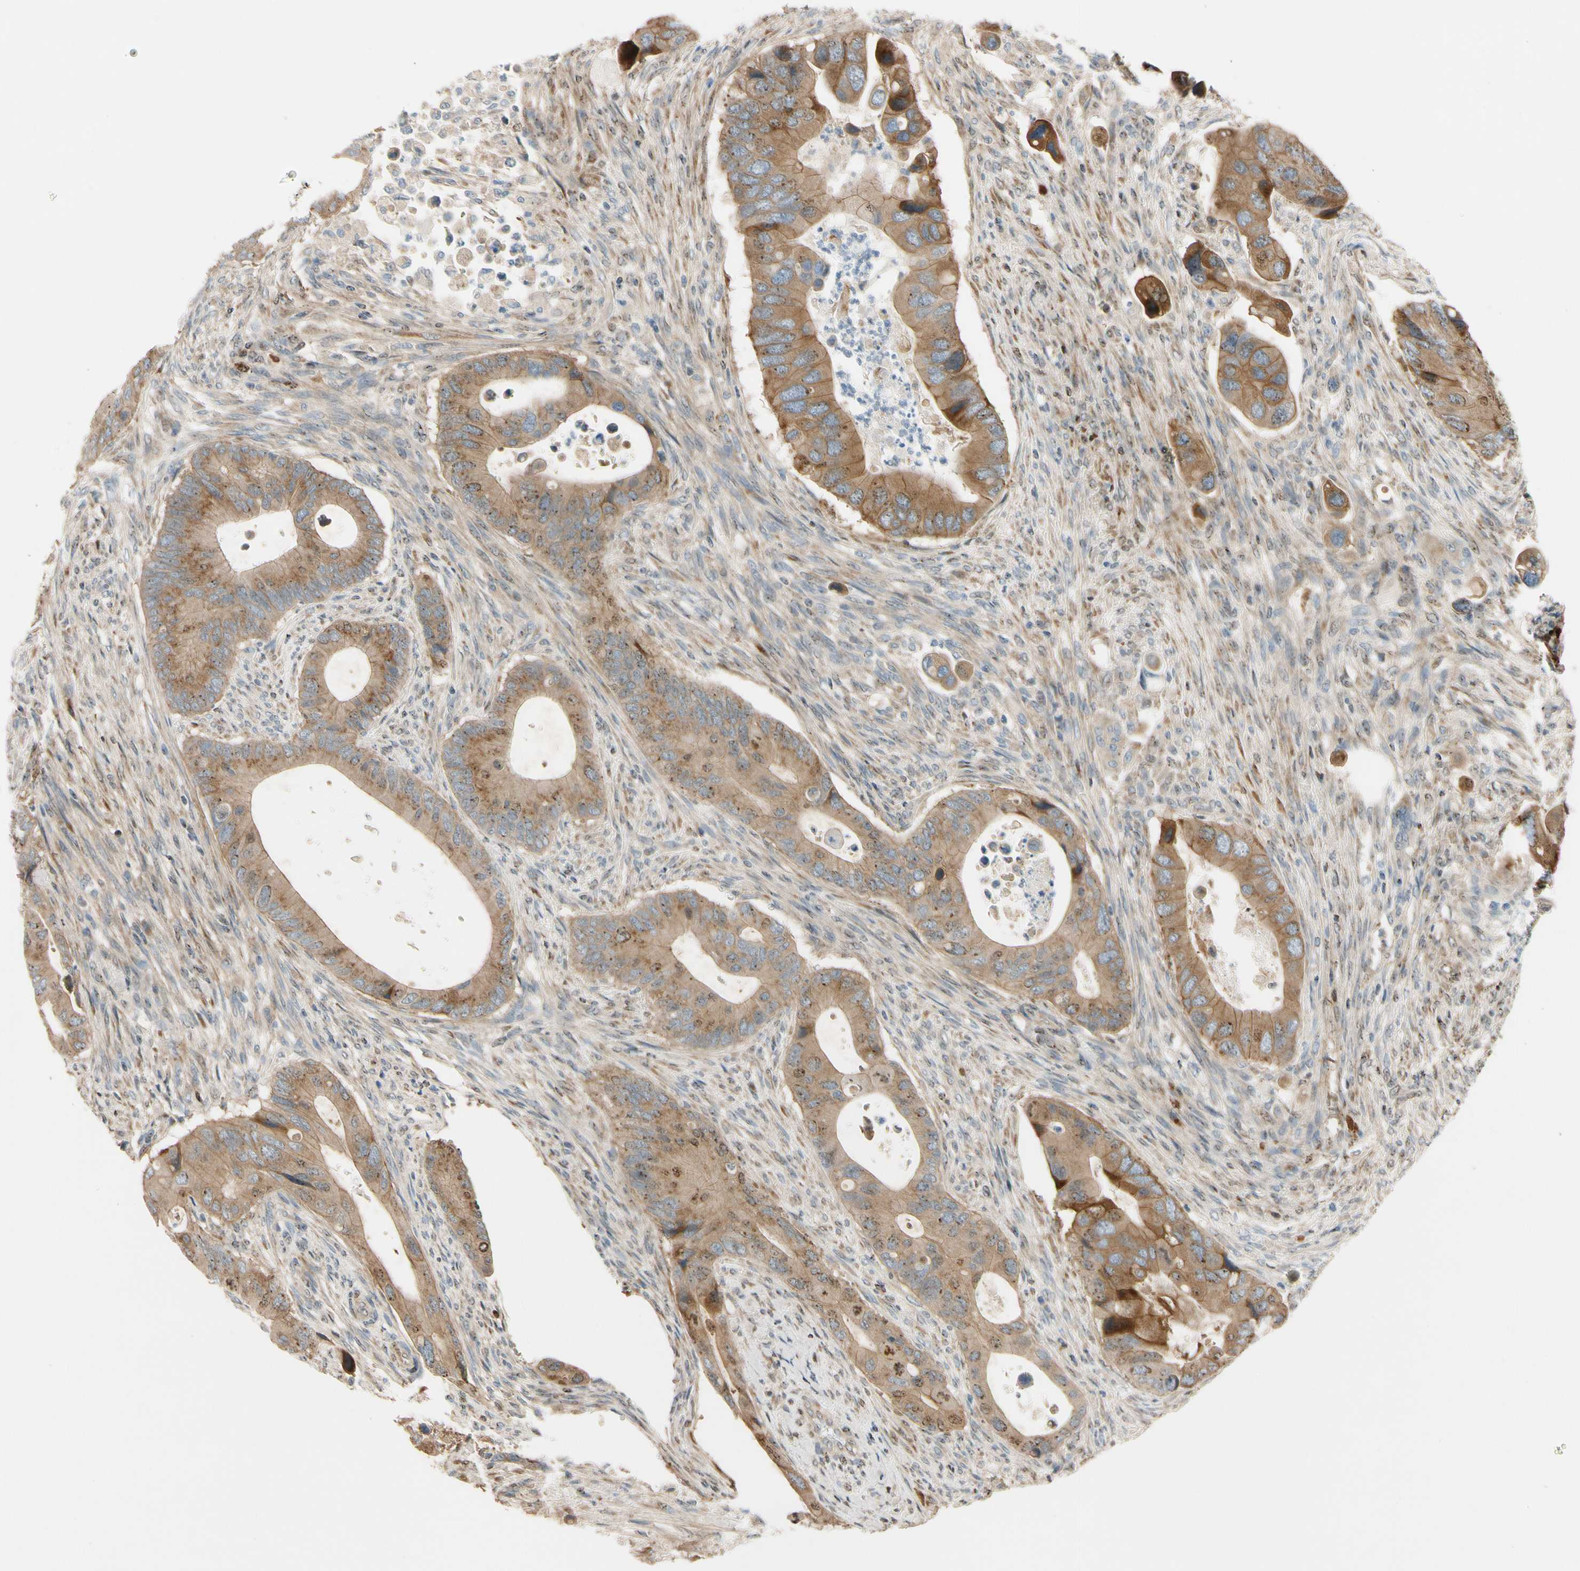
{"staining": {"intensity": "moderate", "quantity": ">75%", "location": "cytoplasmic/membranous"}, "tissue": "colorectal cancer", "cell_type": "Tumor cells", "image_type": "cancer", "snomed": [{"axis": "morphology", "description": "Adenocarcinoma, NOS"}, {"axis": "topography", "description": "Rectum"}], "caption": "A brown stain labels moderate cytoplasmic/membranous staining of a protein in human colorectal cancer tumor cells. (DAB (3,3'-diaminobenzidine) = brown stain, brightfield microscopy at high magnification).", "gene": "MST1R", "patient": {"sex": "female", "age": 57}}